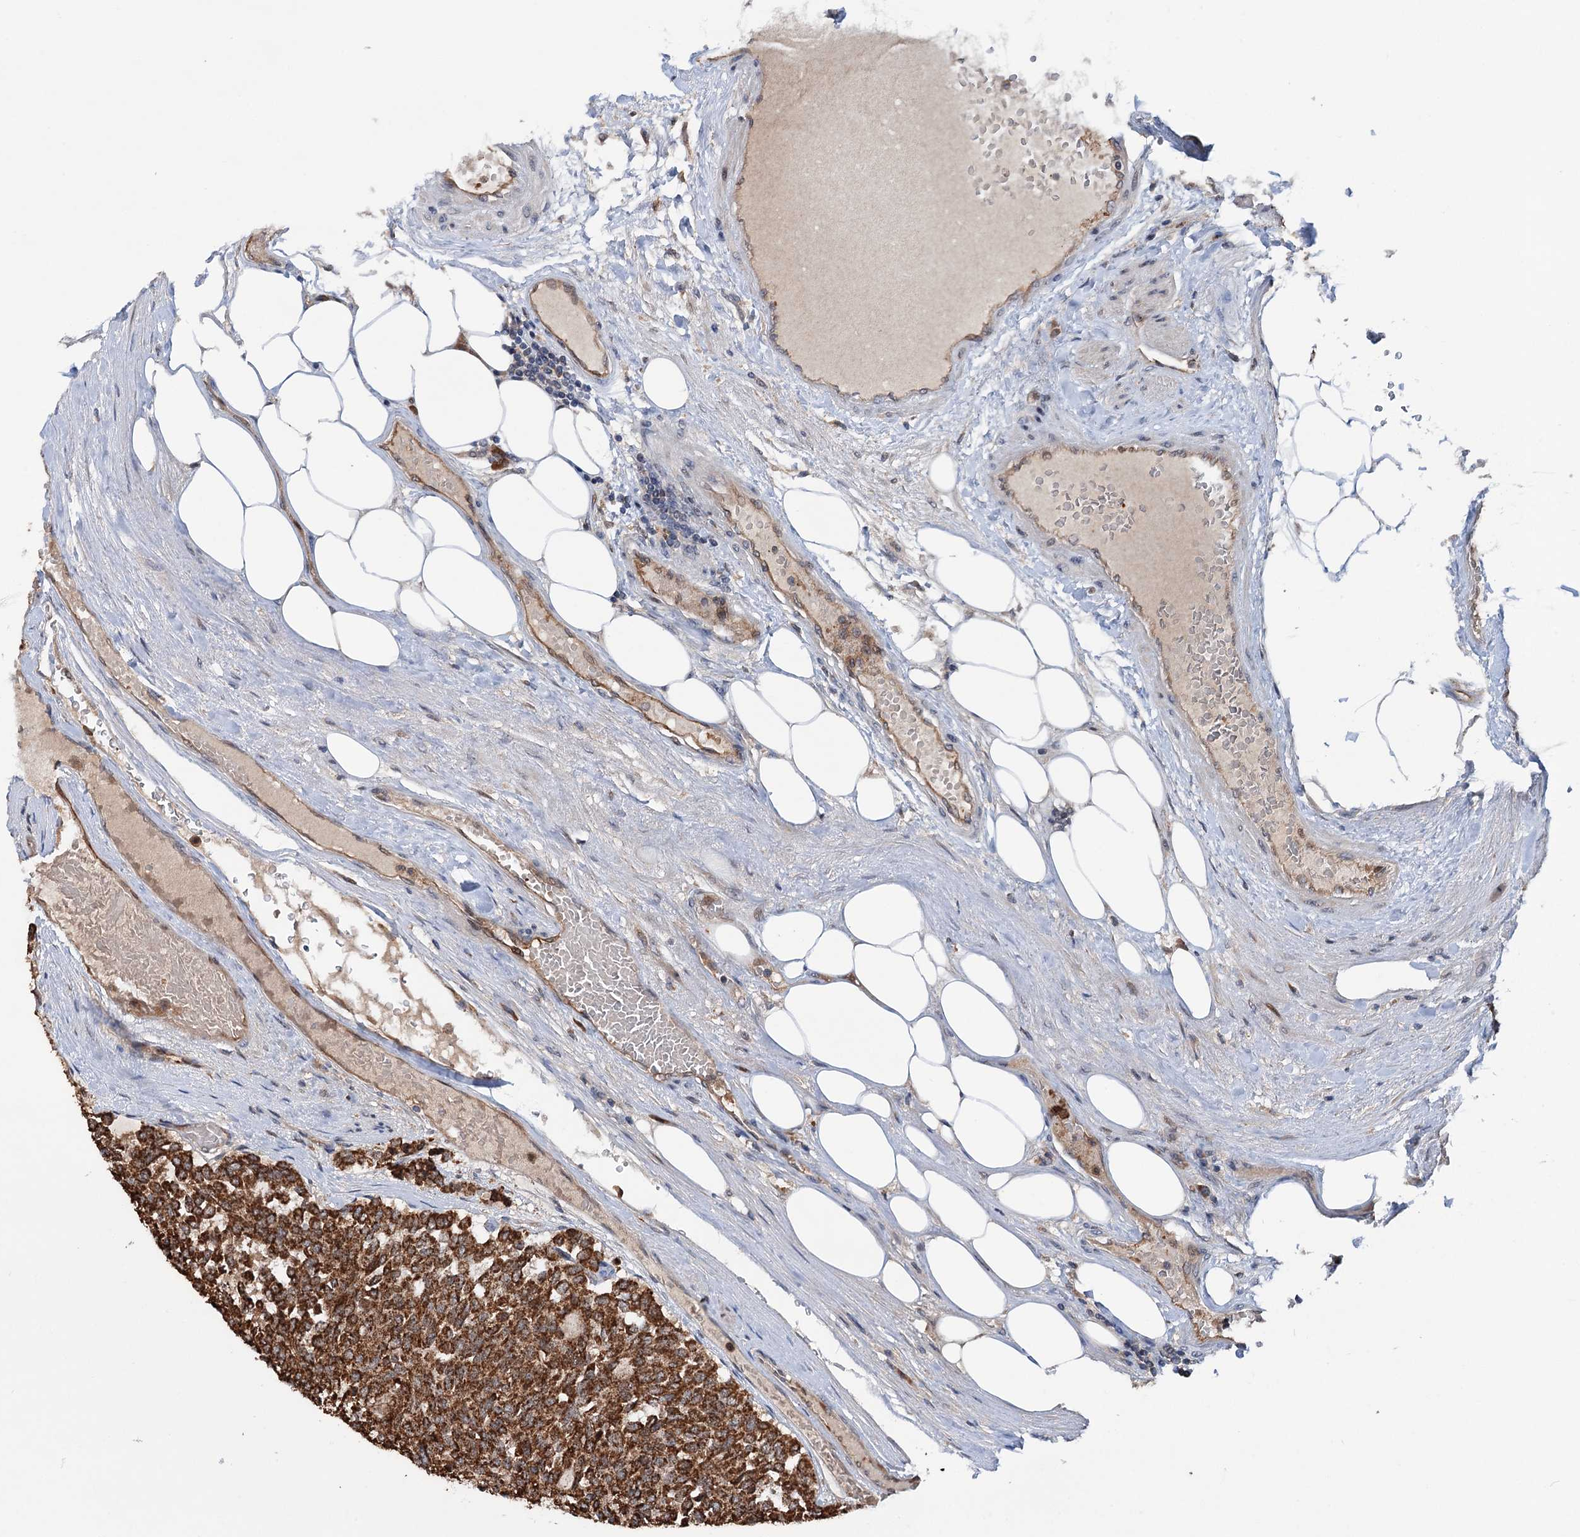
{"staining": {"intensity": "strong", "quantity": ">75%", "location": "cytoplasmic/membranous"}, "tissue": "carcinoid", "cell_type": "Tumor cells", "image_type": "cancer", "snomed": [{"axis": "morphology", "description": "Carcinoid, malignant, NOS"}, {"axis": "topography", "description": "Pancreas"}], "caption": "Immunohistochemistry of carcinoid (malignant) demonstrates high levels of strong cytoplasmic/membranous positivity in about >75% of tumor cells. (DAB (3,3'-diaminobenzidine) IHC, brown staining for protein, blue staining for nuclei).", "gene": "NCAPD2", "patient": {"sex": "female", "age": 54}}